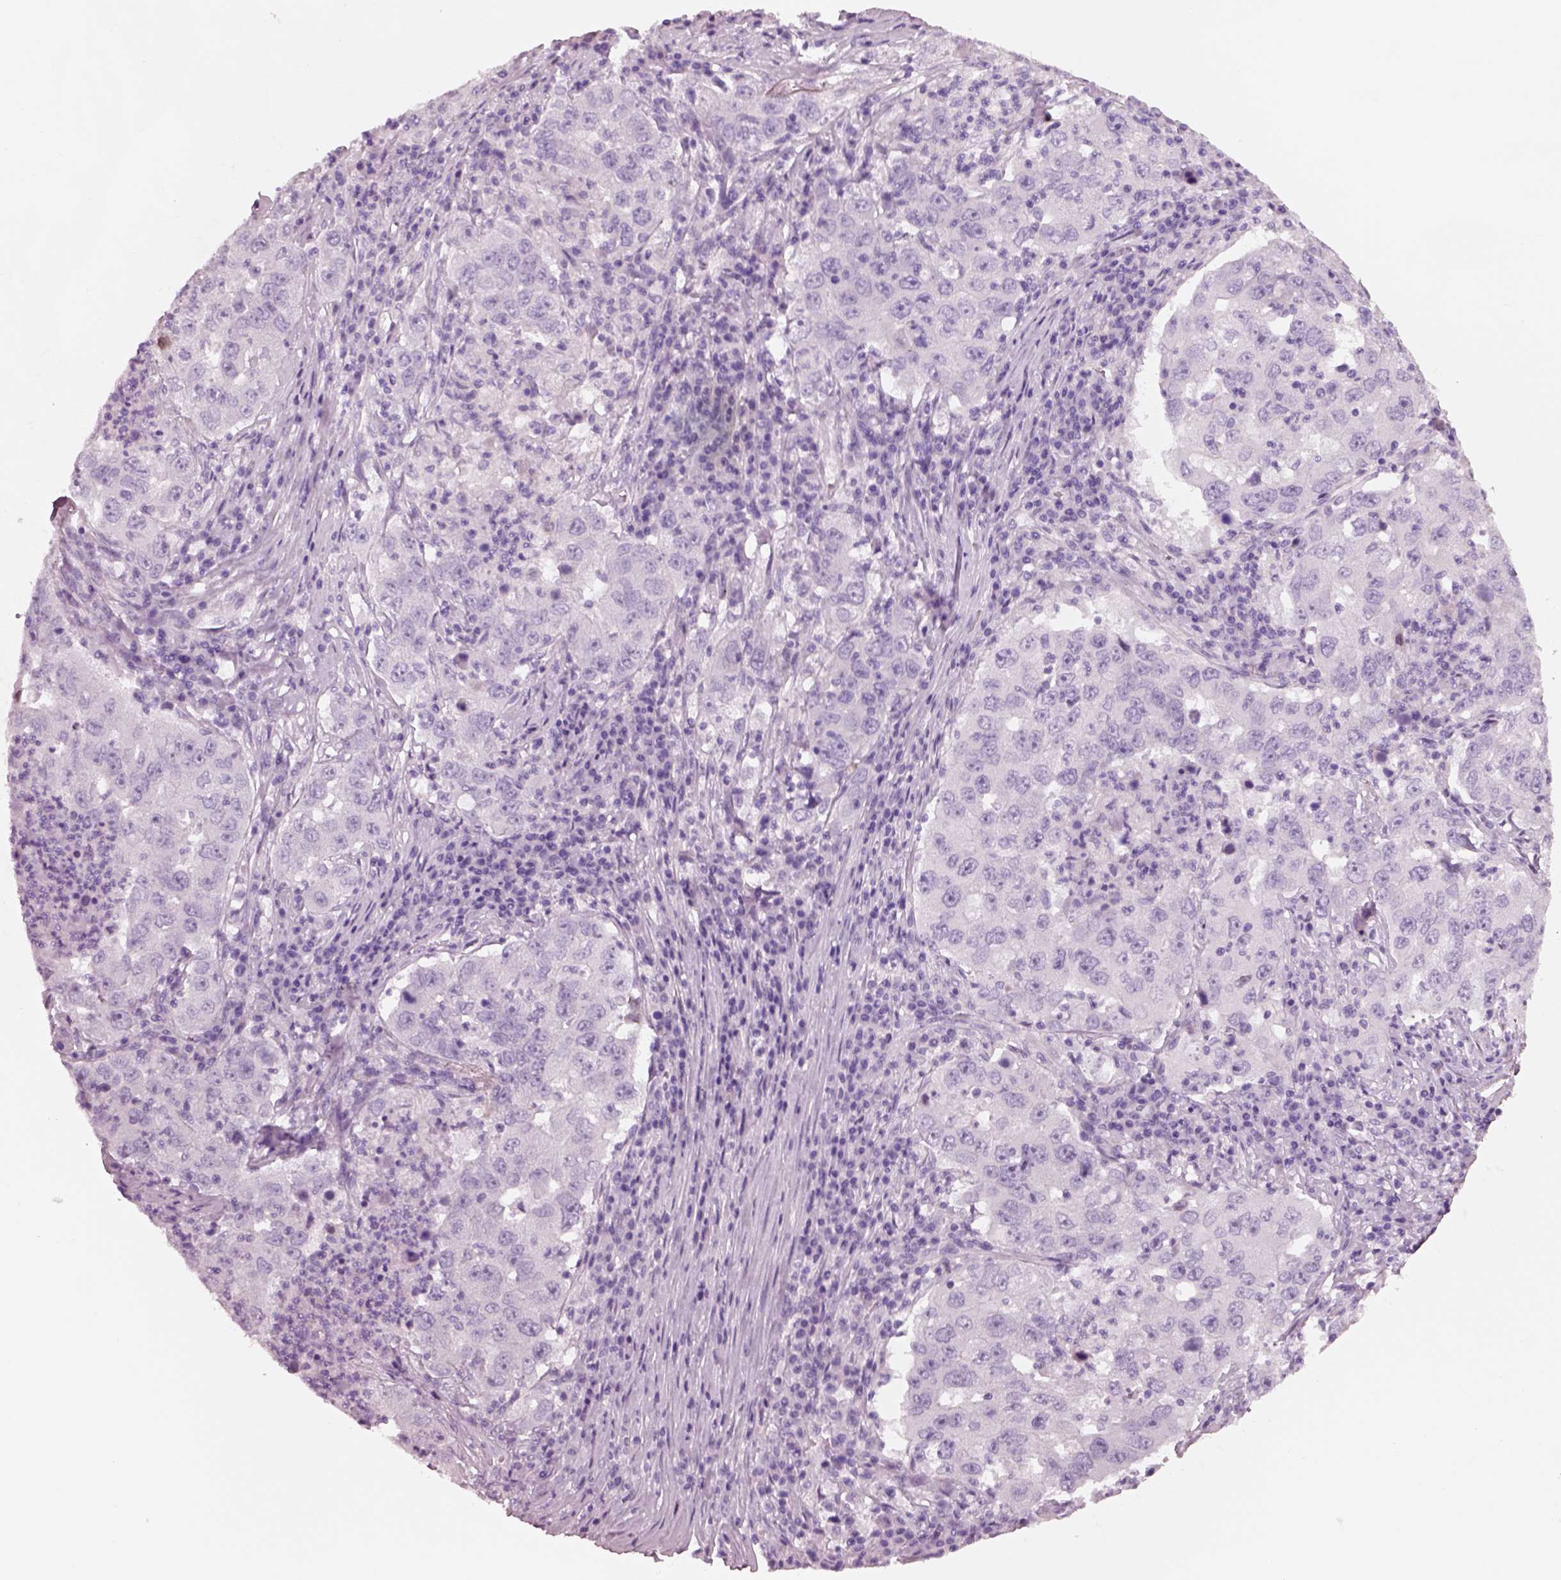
{"staining": {"intensity": "negative", "quantity": "none", "location": "none"}, "tissue": "lung cancer", "cell_type": "Tumor cells", "image_type": "cancer", "snomed": [{"axis": "morphology", "description": "Adenocarcinoma, NOS"}, {"axis": "topography", "description": "Lung"}], "caption": "Immunohistochemistry micrograph of neoplastic tissue: human lung cancer (adenocarcinoma) stained with DAB (3,3'-diaminobenzidine) demonstrates no significant protein expression in tumor cells.", "gene": "PNOC", "patient": {"sex": "male", "age": 73}}